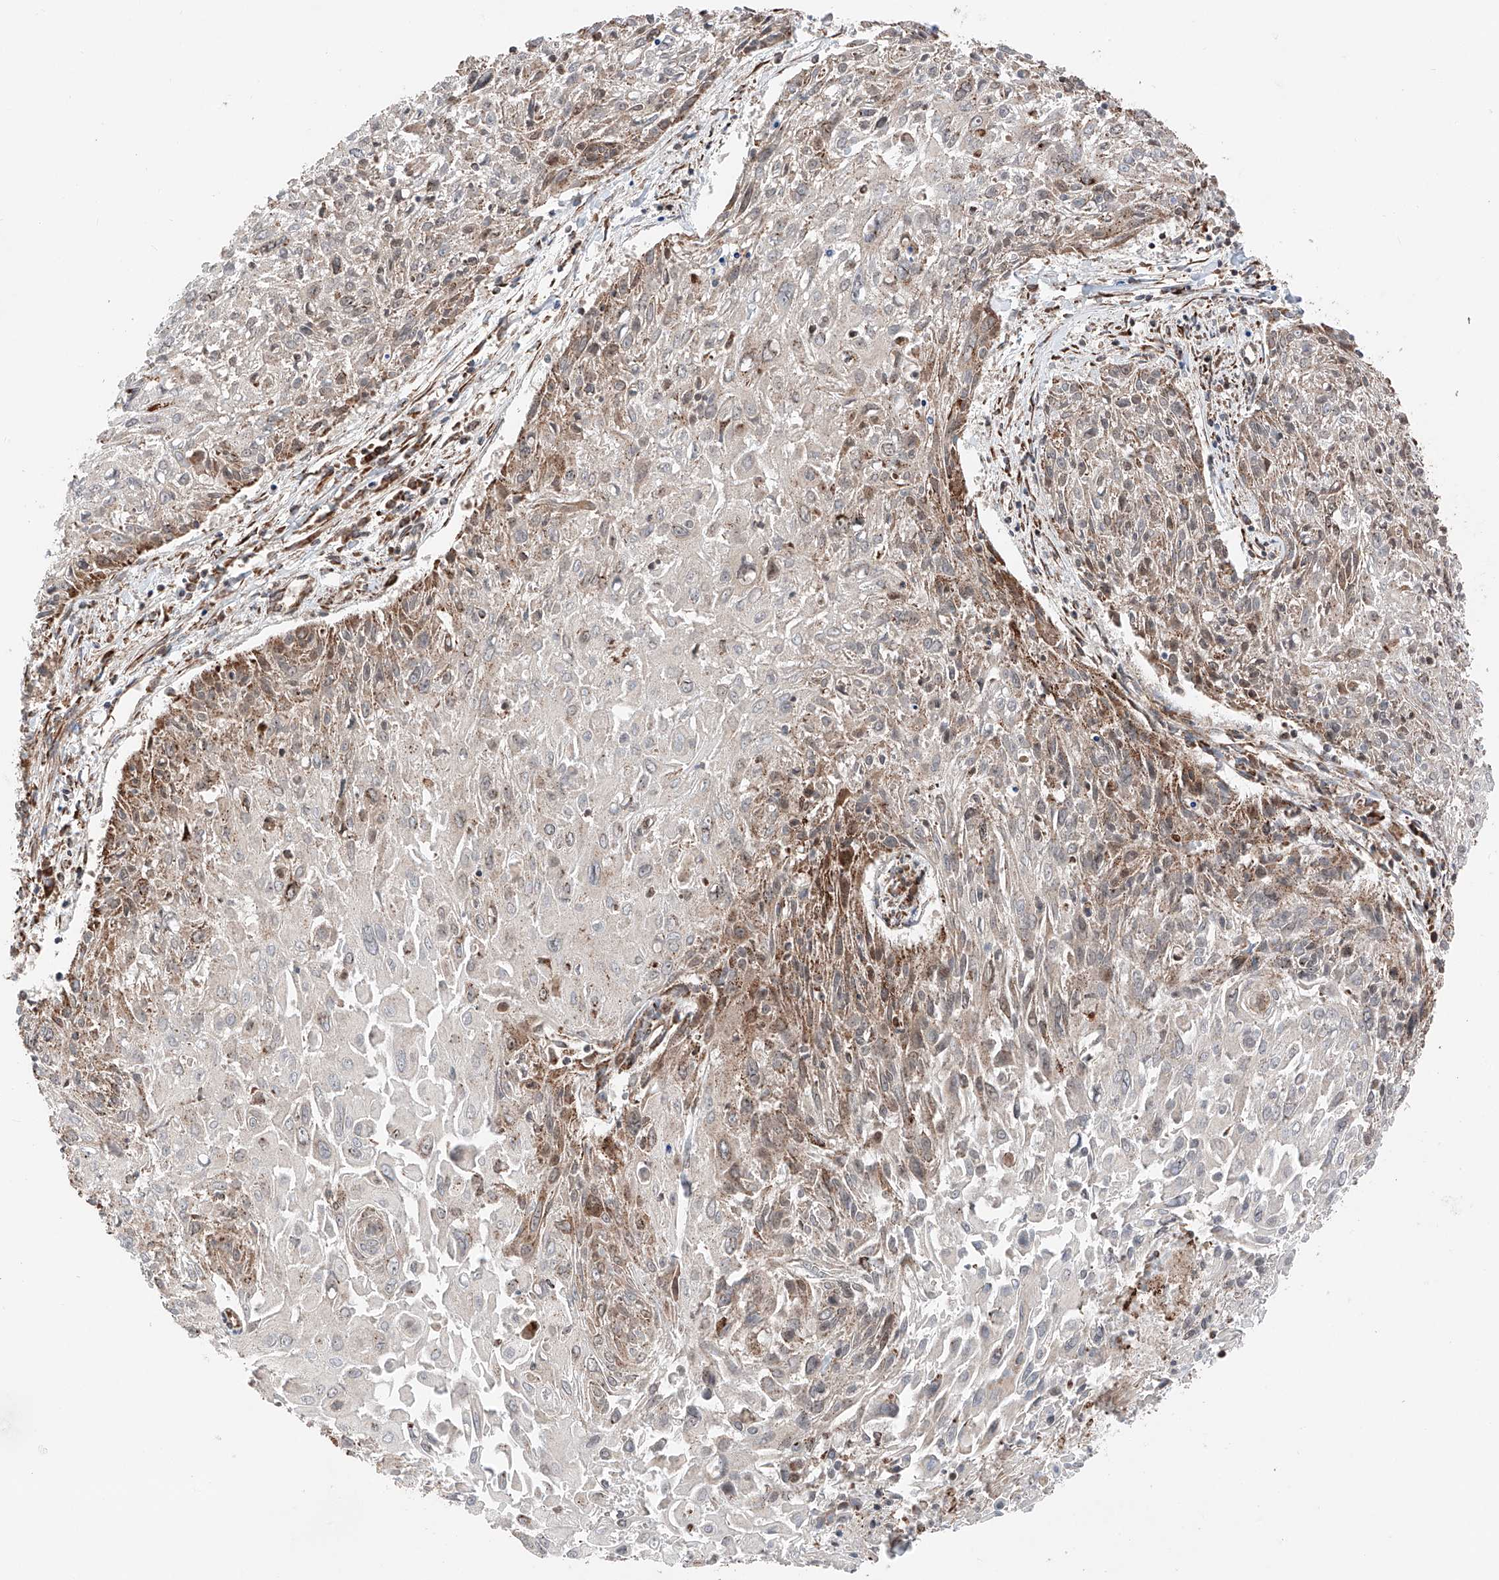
{"staining": {"intensity": "moderate", "quantity": "25%-75%", "location": "cytoplasmic/membranous"}, "tissue": "cervical cancer", "cell_type": "Tumor cells", "image_type": "cancer", "snomed": [{"axis": "morphology", "description": "Squamous cell carcinoma, NOS"}, {"axis": "topography", "description": "Cervix"}], "caption": "Cervical cancer (squamous cell carcinoma) stained with a protein marker demonstrates moderate staining in tumor cells.", "gene": "ZSCAN29", "patient": {"sex": "female", "age": 51}}